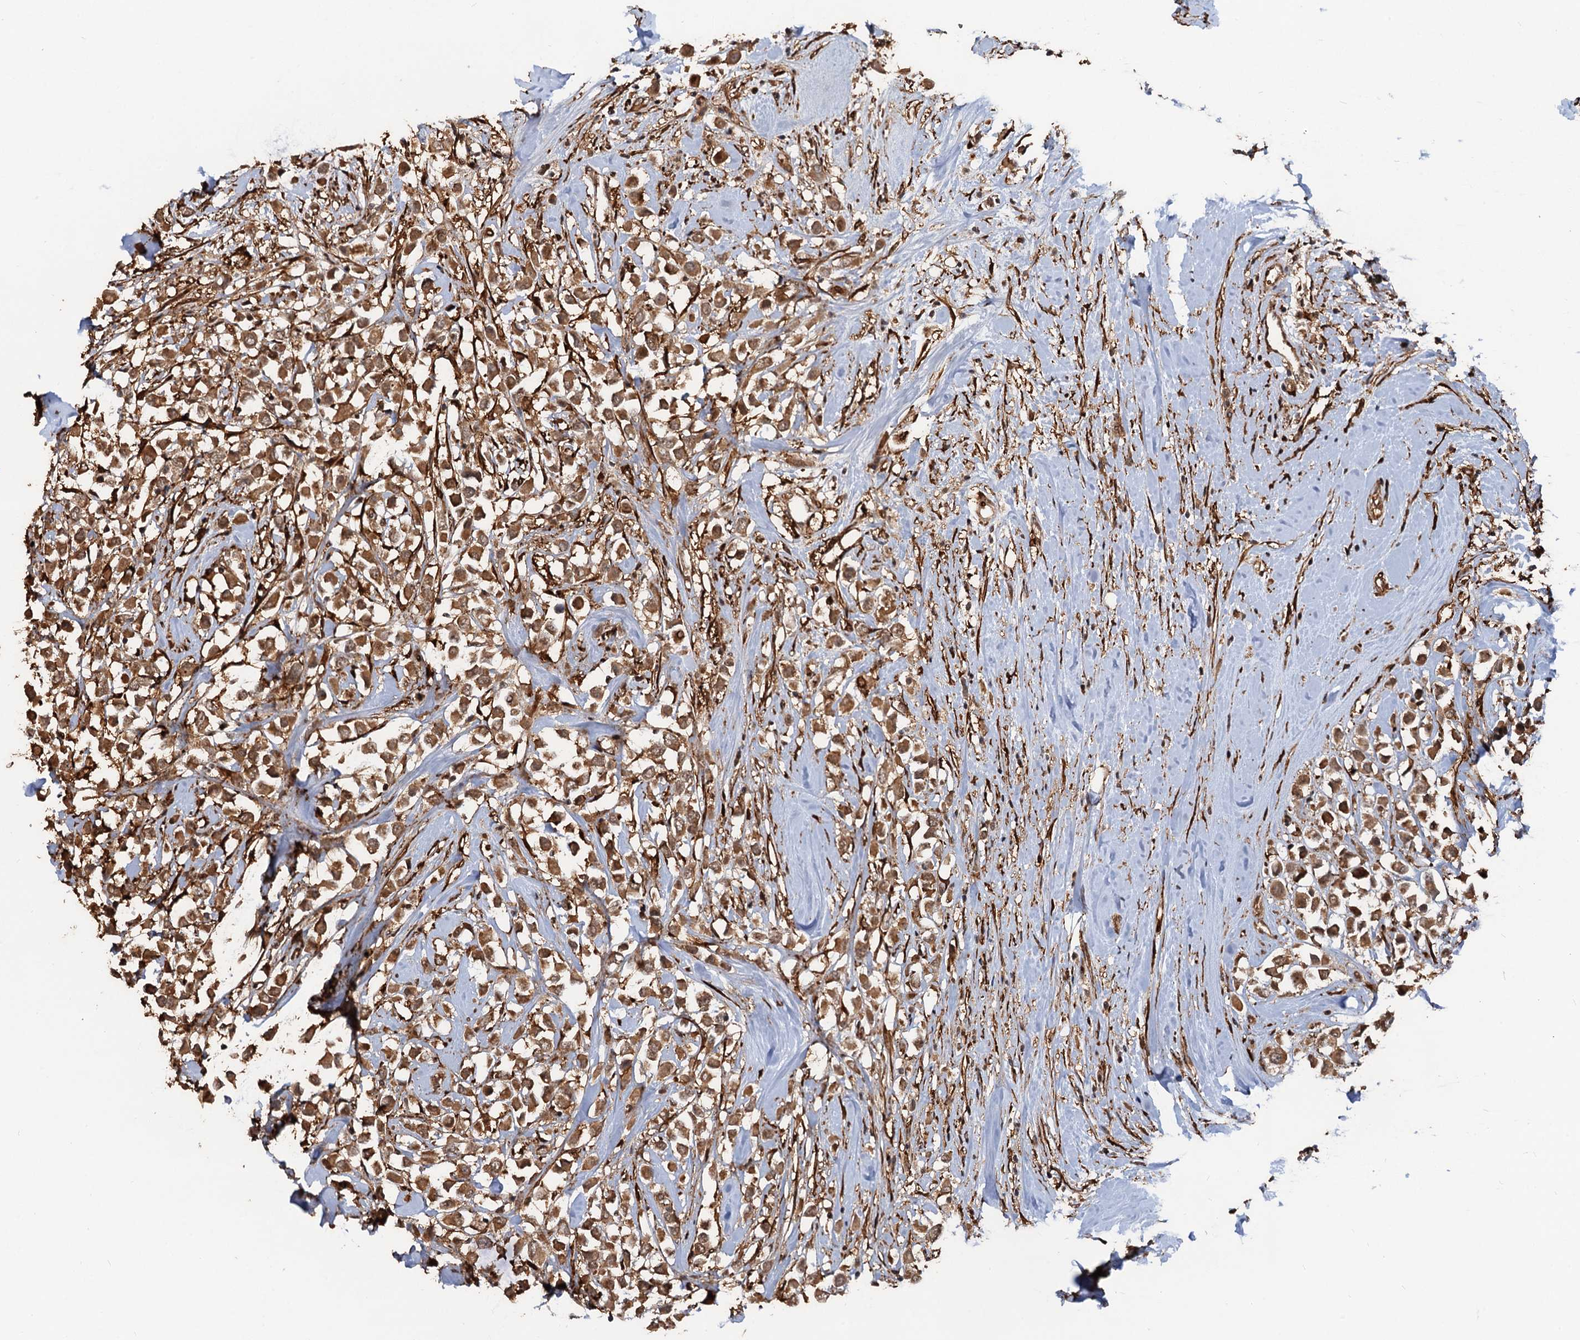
{"staining": {"intensity": "moderate", "quantity": ">75%", "location": "cytoplasmic/membranous"}, "tissue": "breast cancer", "cell_type": "Tumor cells", "image_type": "cancer", "snomed": [{"axis": "morphology", "description": "Duct carcinoma"}, {"axis": "topography", "description": "Breast"}], "caption": "Moderate cytoplasmic/membranous positivity is appreciated in approximately >75% of tumor cells in breast invasive ductal carcinoma. (Stains: DAB in brown, nuclei in blue, Microscopy: brightfield microscopy at high magnification).", "gene": "SNRNP25", "patient": {"sex": "female", "age": 87}}